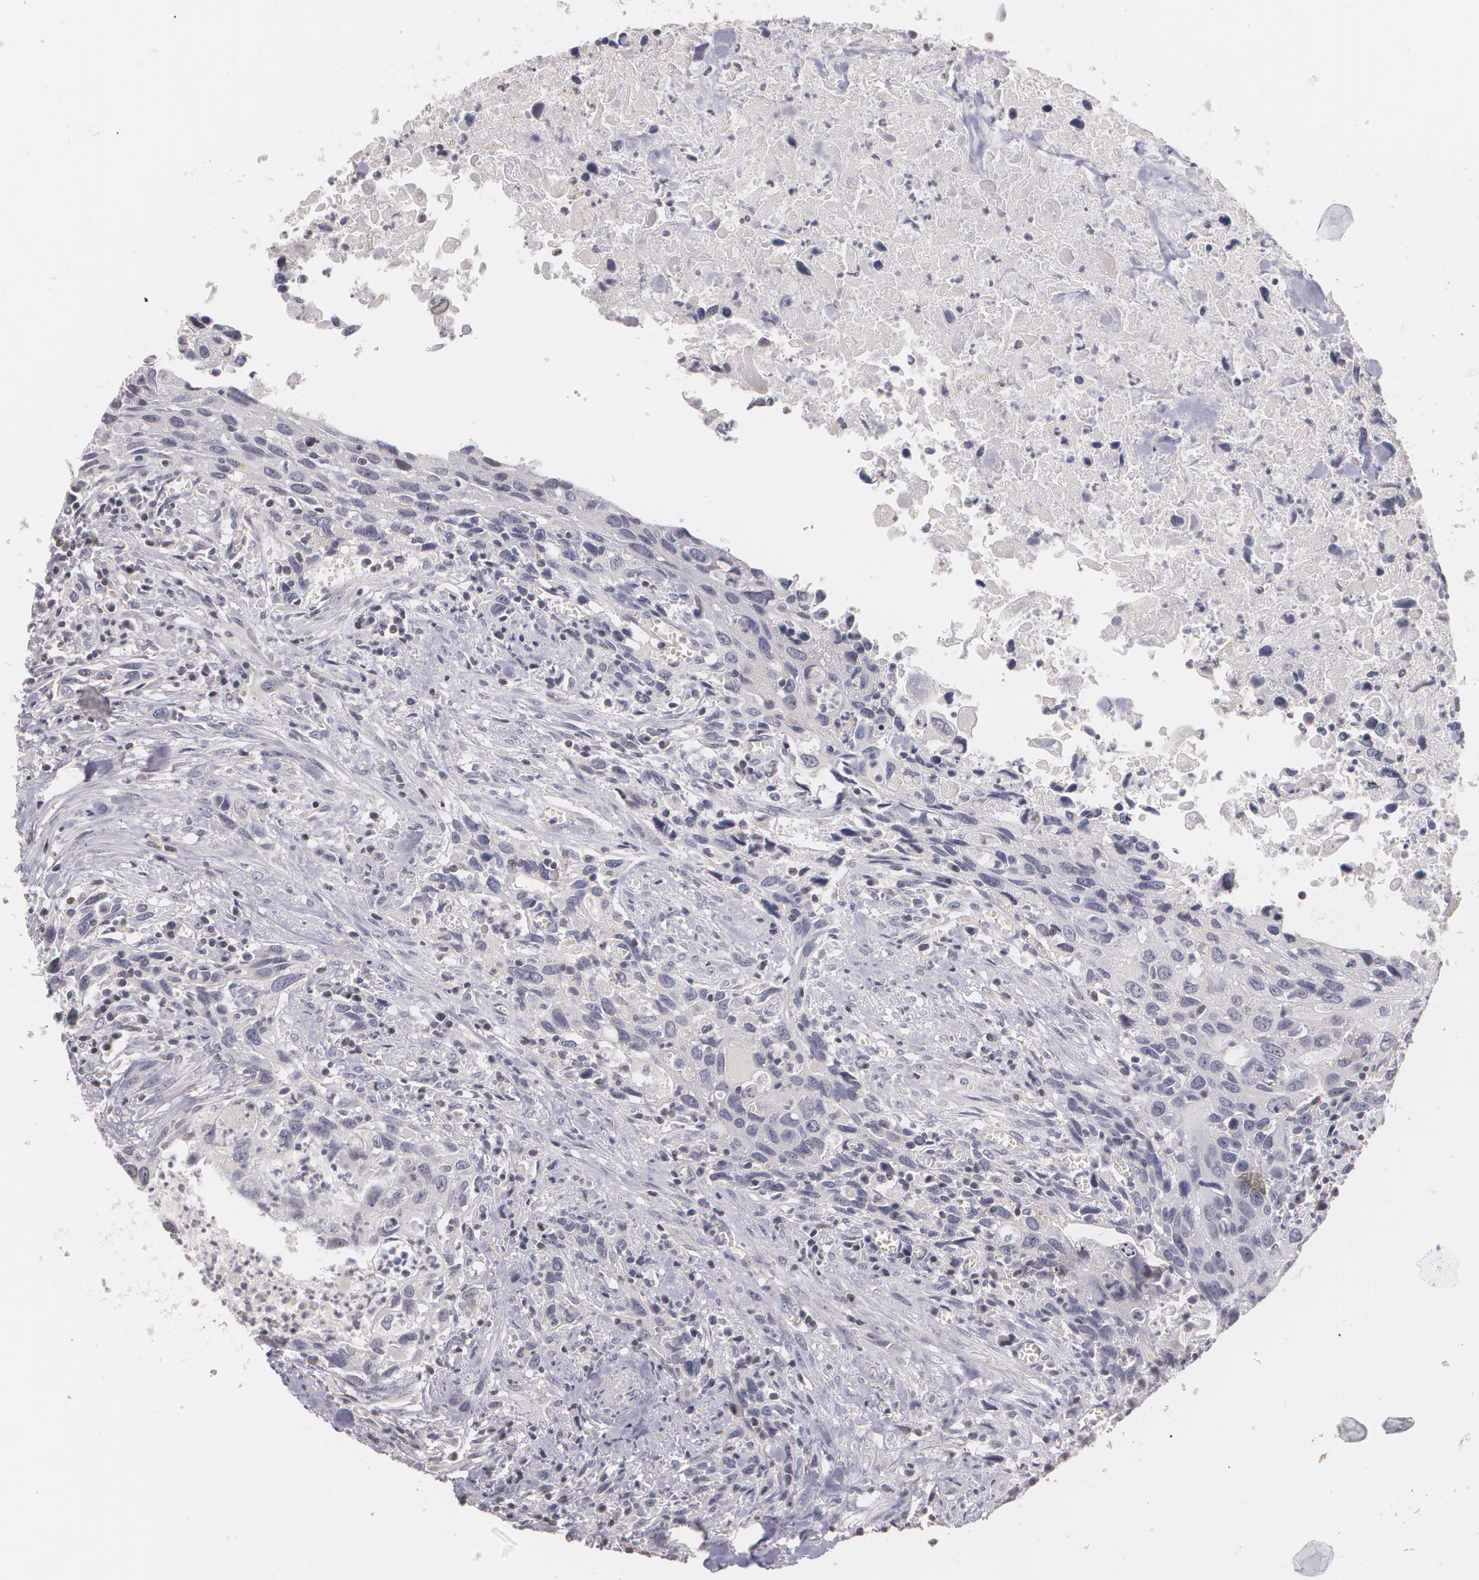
{"staining": {"intensity": "negative", "quantity": "none", "location": "none"}, "tissue": "urothelial cancer", "cell_type": "Tumor cells", "image_type": "cancer", "snomed": [{"axis": "morphology", "description": "Urothelial carcinoma, High grade"}, {"axis": "topography", "description": "Urinary bladder"}], "caption": "High power microscopy photomicrograph of an IHC micrograph of urothelial cancer, revealing no significant positivity in tumor cells.", "gene": "THRB", "patient": {"sex": "male", "age": 71}}